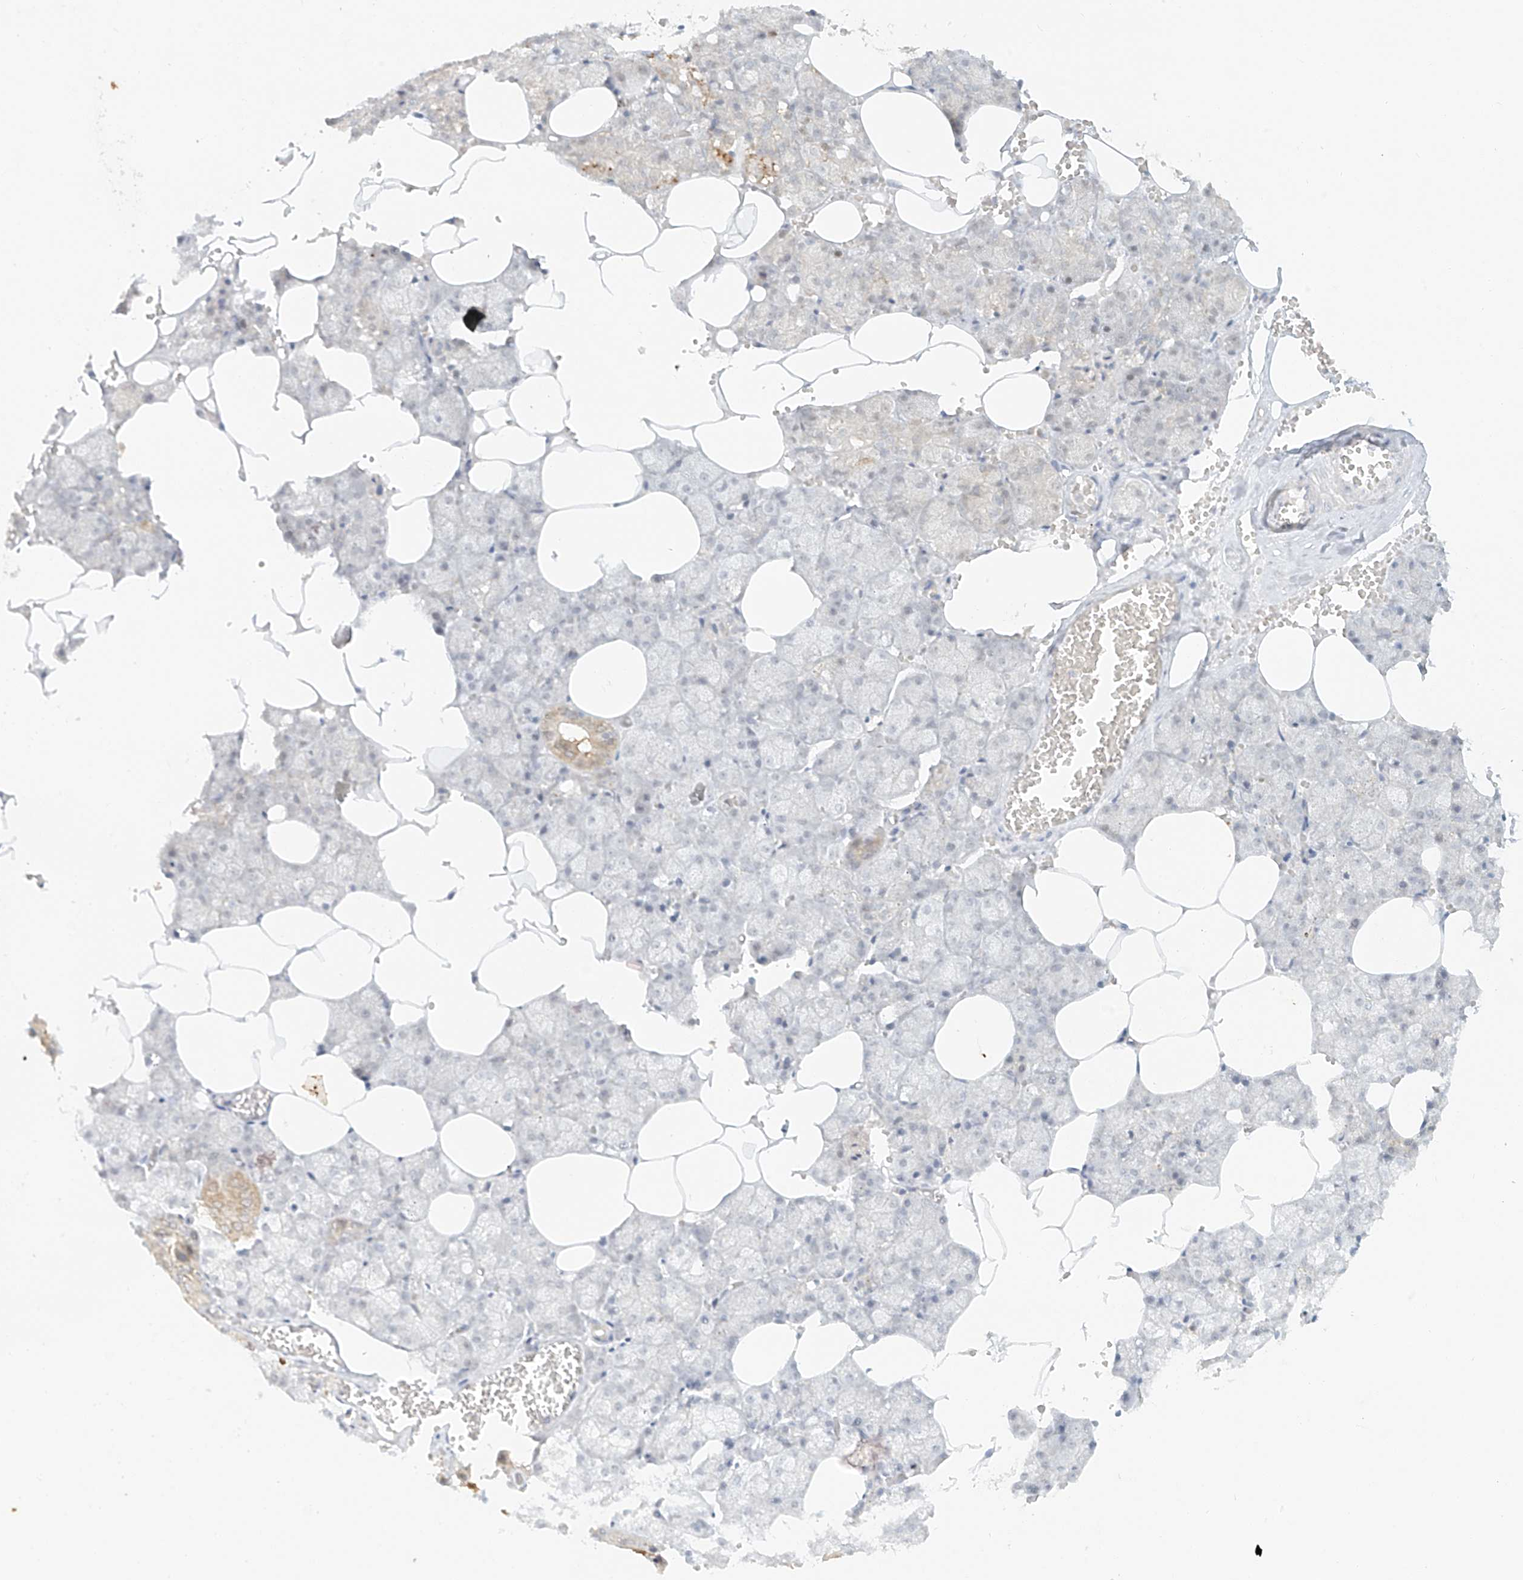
{"staining": {"intensity": "moderate", "quantity": "<25%", "location": "cytoplasmic/membranous"}, "tissue": "salivary gland", "cell_type": "Glandular cells", "image_type": "normal", "snomed": [{"axis": "morphology", "description": "Normal tissue, NOS"}, {"axis": "topography", "description": "Salivary gland"}], "caption": "Human salivary gland stained with a brown dye demonstrates moderate cytoplasmic/membranous positive expression in about <25% of glandular cells.", "gene": "MIPEP", "patient": {"sex": "male", "age": 62}}